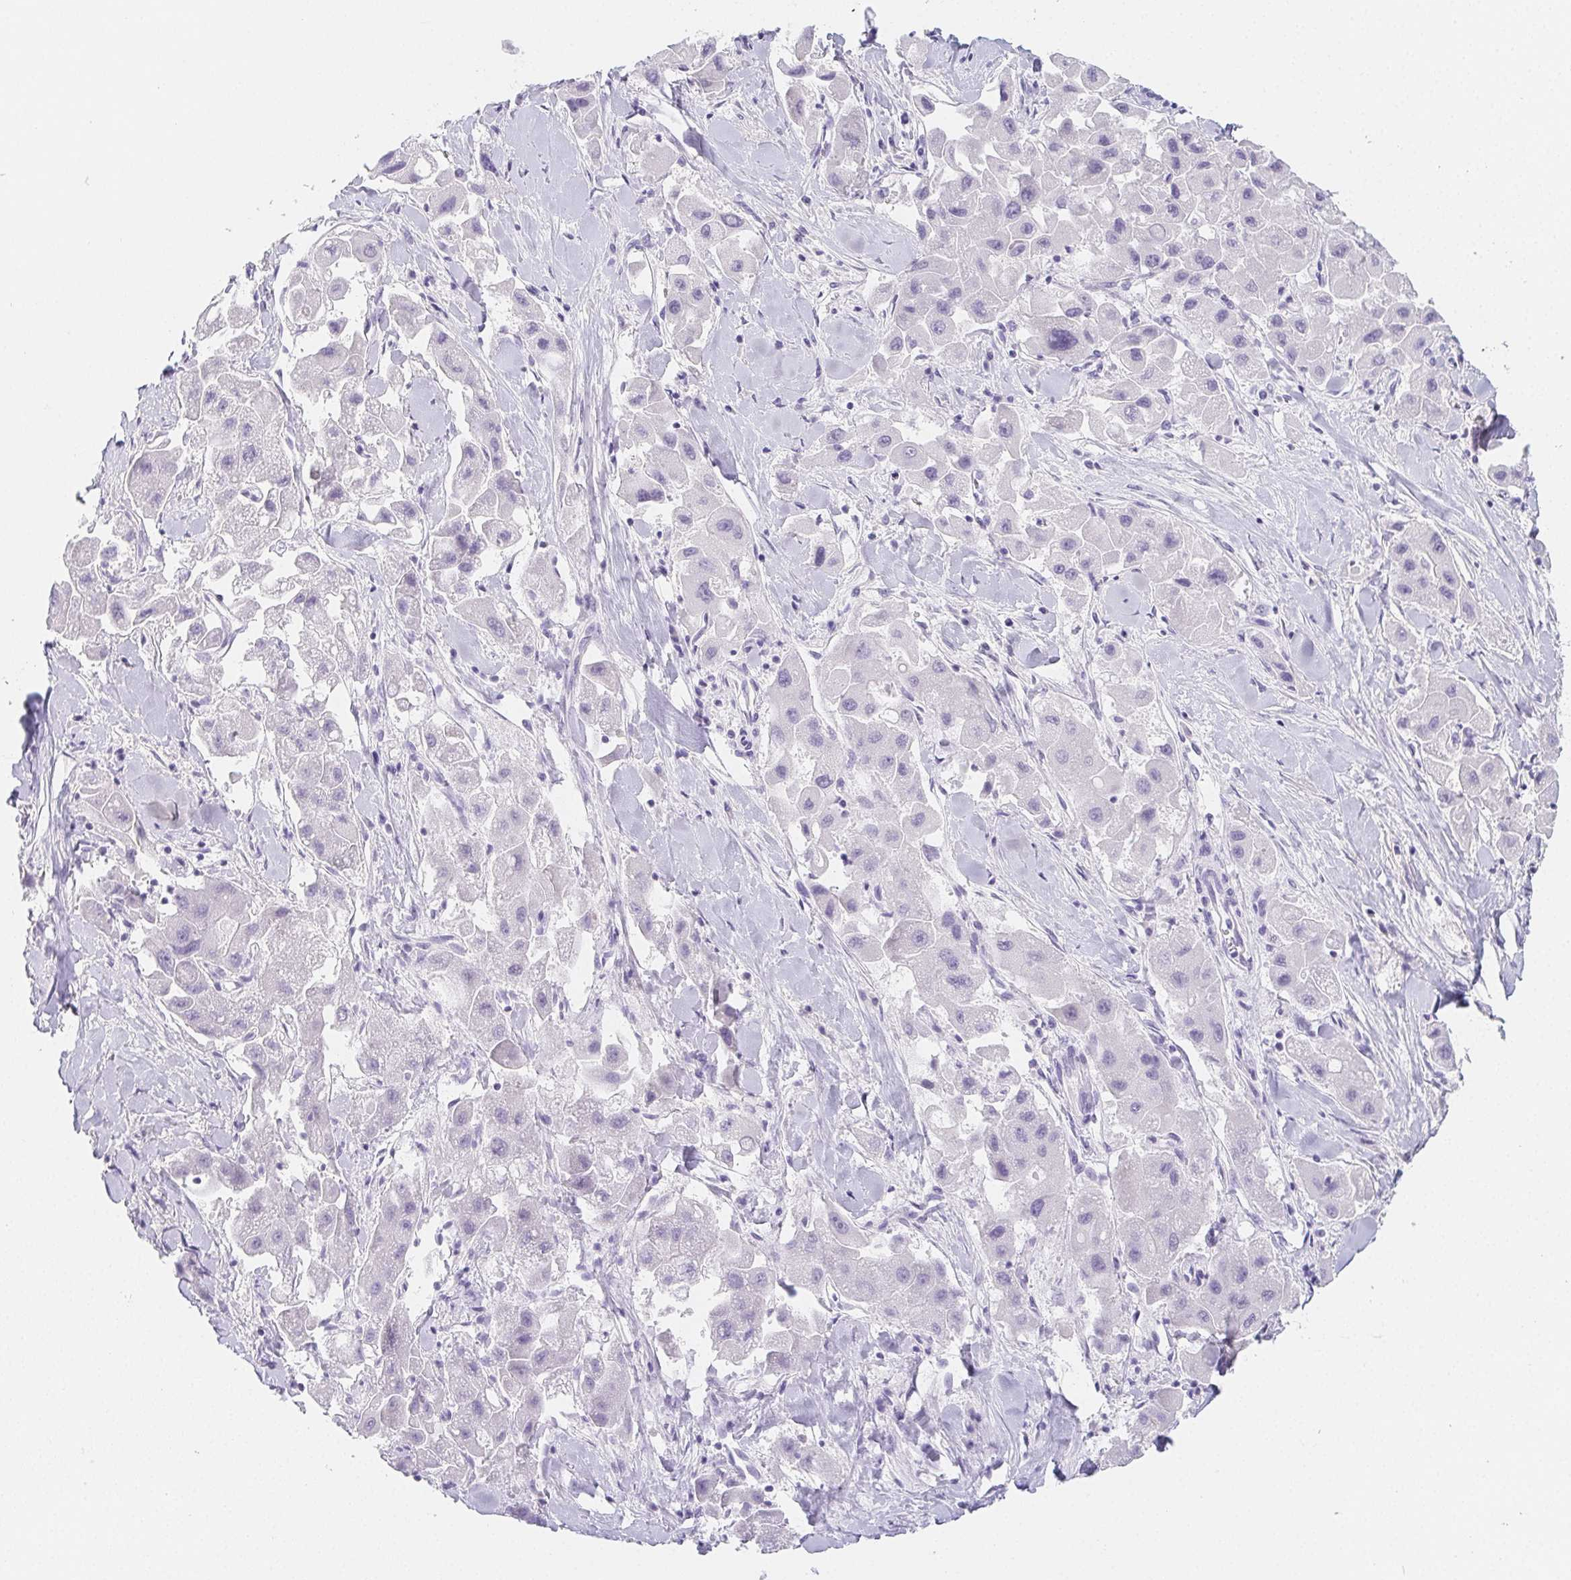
{"staining": {"intensity": "negative", "quantity": "none", "location": "none"}, "tissue": "liver cancer", "cell_type": "Tumor cells", "image_type": "cancer", "snomed": [{"axis": "morphology", "description": "Carcinoma, Hepatocellular, NOS"}, {"axis": "topography", "description": "Liver"}], "caption": "Immunohistochemistry (IHC) of liver cancer reveals no positivity in tumor cells.", "gene": "ZBBX", "patient": {"sex": "male", "age": 24}}